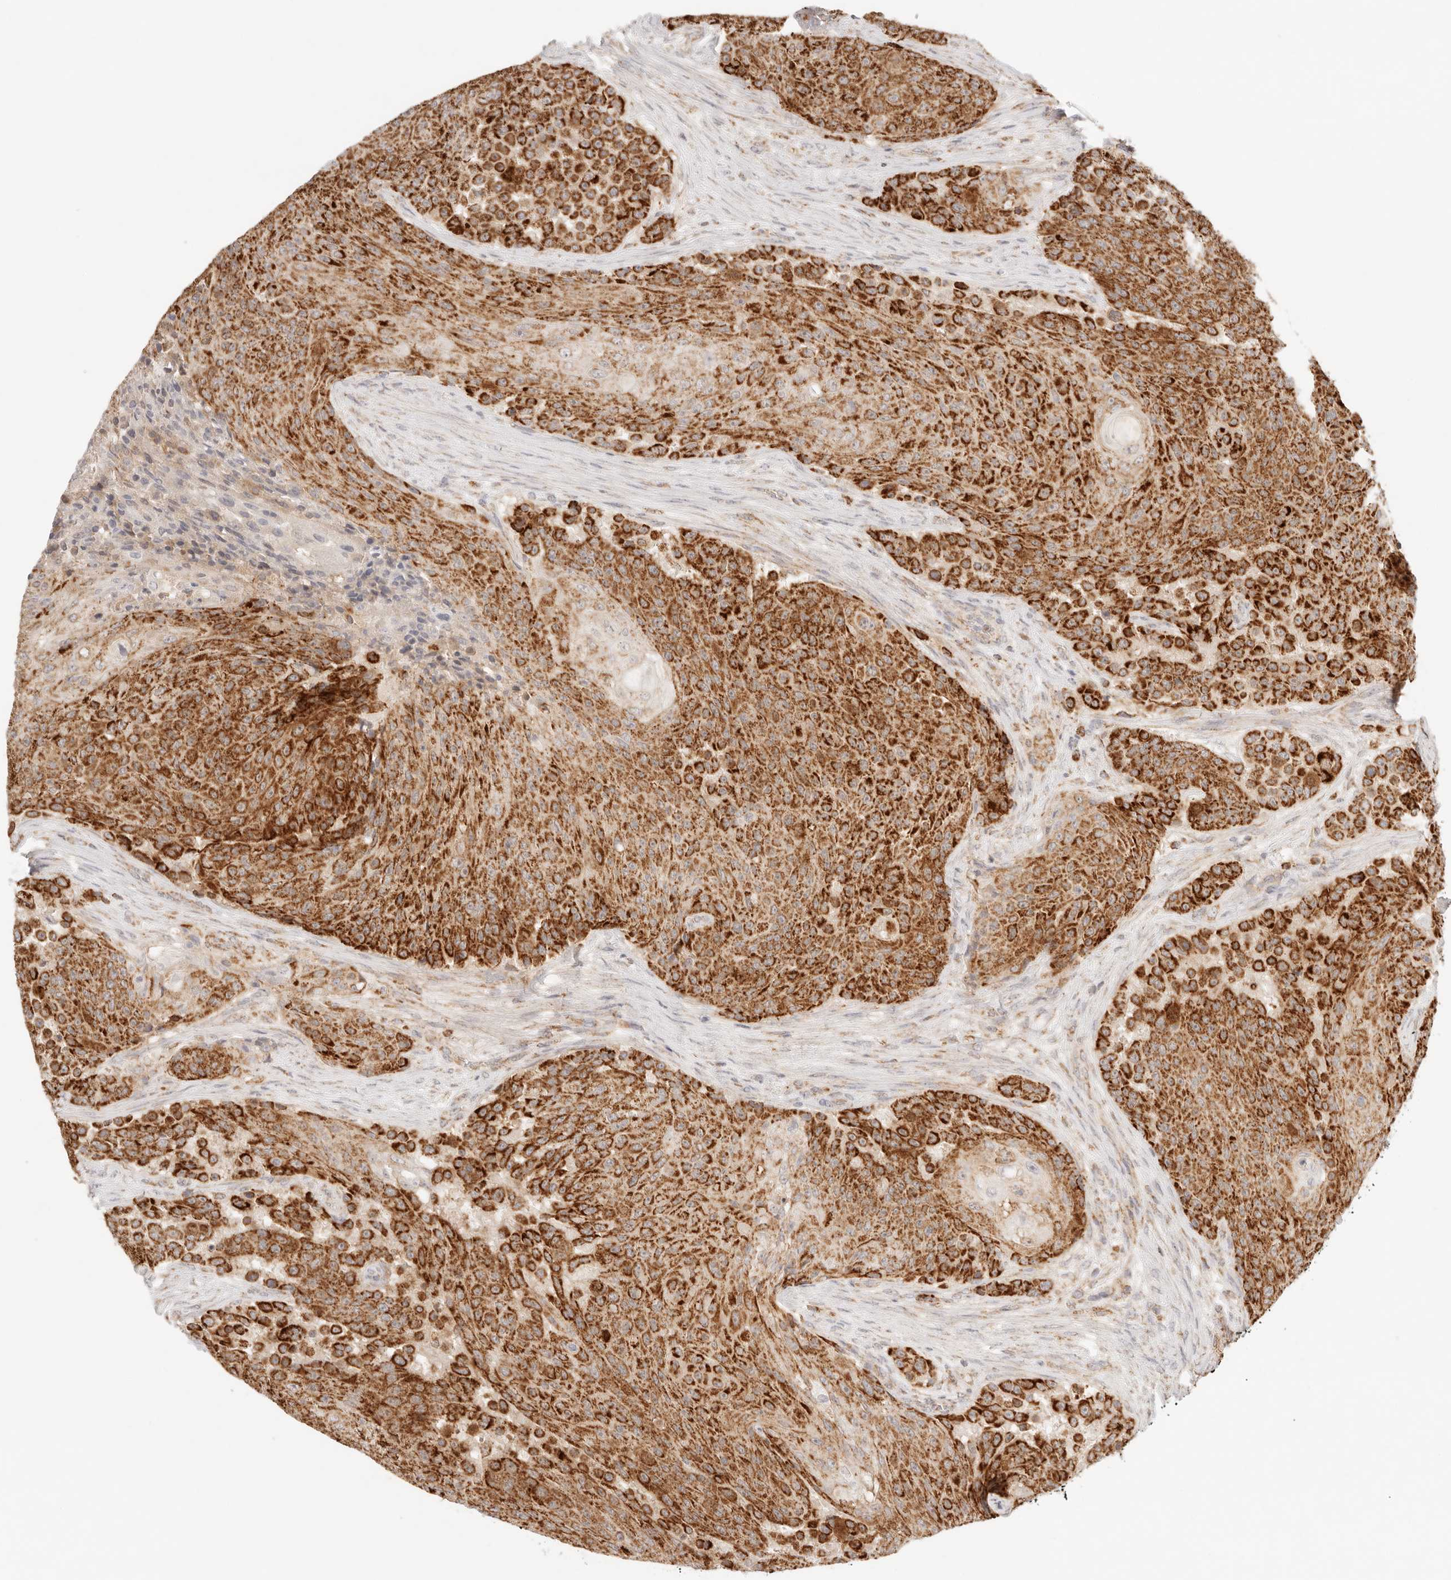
{"staining": {"intensity": "strong", "quantity": ">75%", "location": "cytoplasmic/membranous"}, "tissue": "urothelial cancer", "cell_type": "Tumor cells", "image_type": "cancer", "snomed": [{"axis": "morphology", "description": "Urothelial carcinoma, High grade"}, {"axis": "topography", "description": "Urinary bladder"}], "caption": "An image of human urothelial carcinoma (high-grade) stained for a protein exhibits strong cytoplasmic/membranous brown staining in tumor cells.", "gene": "COA6", "patient": {"sex": "female", "age": 63}}